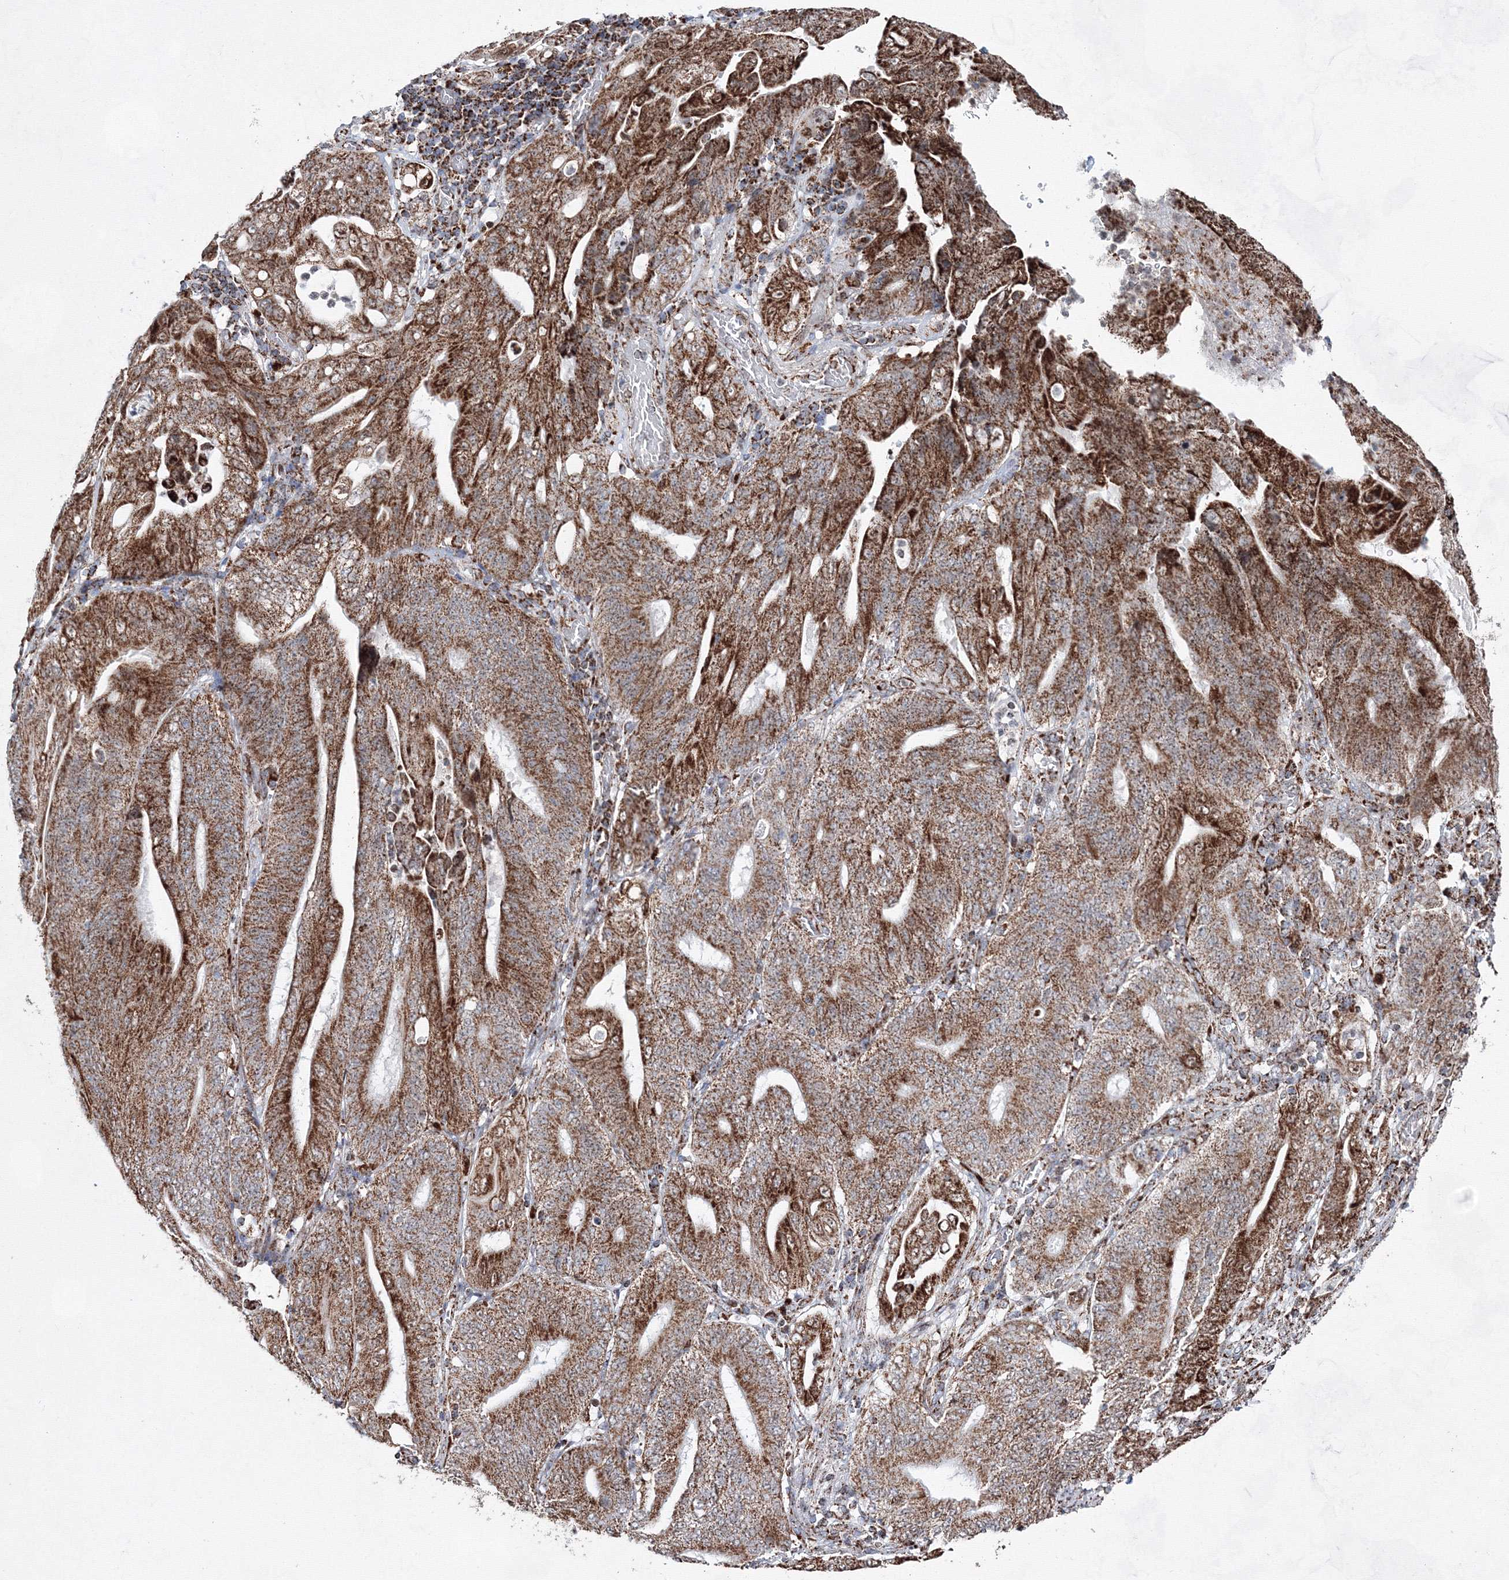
{"staining": {"intensity": "moderate", "quantity": ">75%", "location": "cytoplasmic/membranous"}, "tissue": "stomach cancer", "cell_type": "Tumor cells", "image_type": "cancer", "snomed": [{"axis": "morphology", "description": "Adenocarcinoma, NOS"}, {"axis": "topography", "description": "Stomach"}], "caption": "Human adenocarcinoma (stomach) stained for a protein (brown) exhibits moderate cytoplasmic/membranous positive positivity in about >75% of tumor cells.", "gene": "HADHB", "patient": {"sex": "female", "age": 73}}